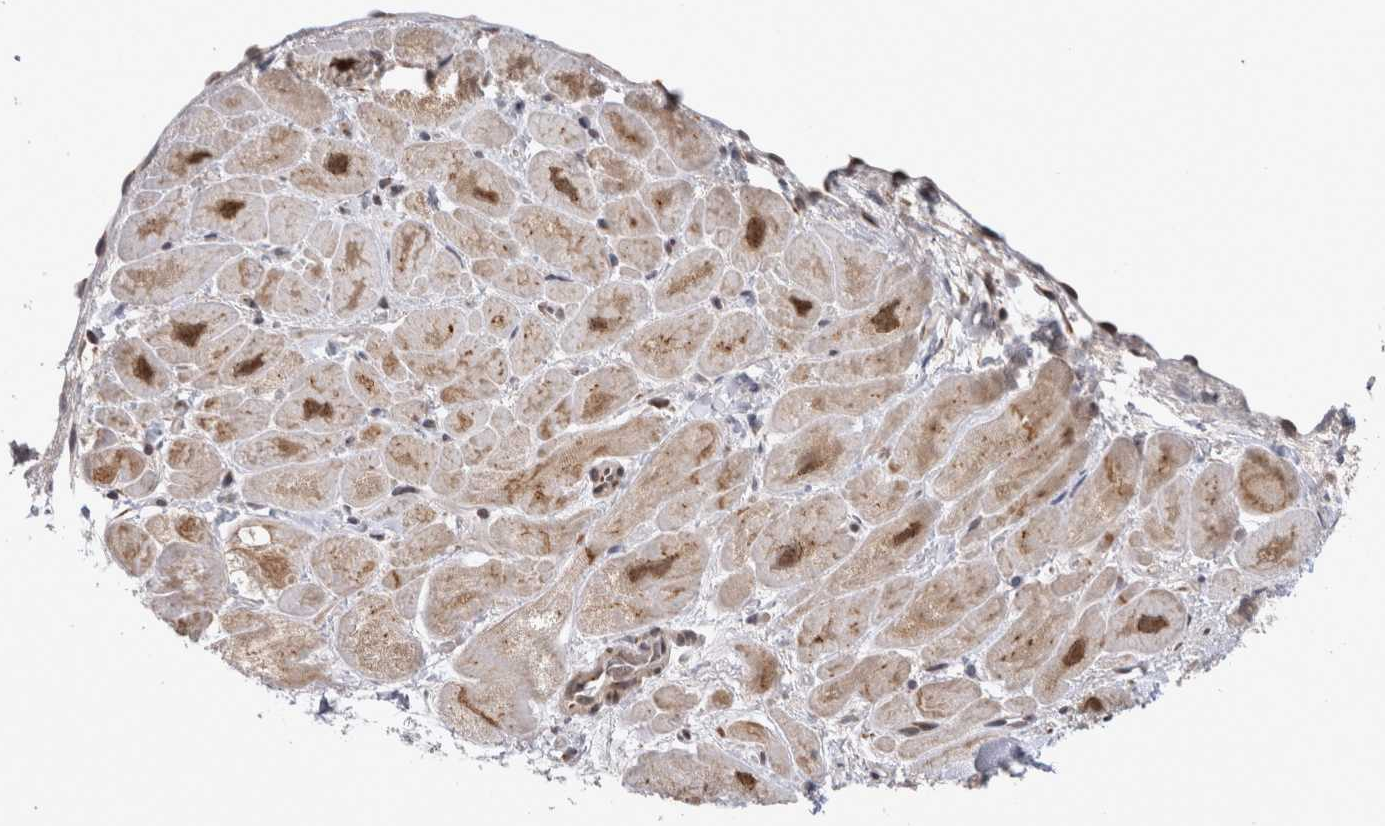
{"staining": {"intensity": "moderate", "quantity": ">75%", "location": "cytoplasmic/membranous,nuclear"}, "tissue": "heart muscle", "cell_type": "Cardiomyocytes", "image_type": "normal", "snomed": [{"axis": "morphology", "description": "Normal tissue, NOS"}, {"axis": "topography", "description": "Heart"}], "caption": "Immunohistochemistry photomicrograph of benign heart muscle: heart muscle stained using IHC reveals medium levels of moderate protein expression localized specifically in the cytoplasmic/membranous,nuclear of cardiomyocytes, appearing as a cytoplasmic/membranous,nuclear brown color.", "gene": "TMEM65", "patient": {"sex": "male", "age": 49}}